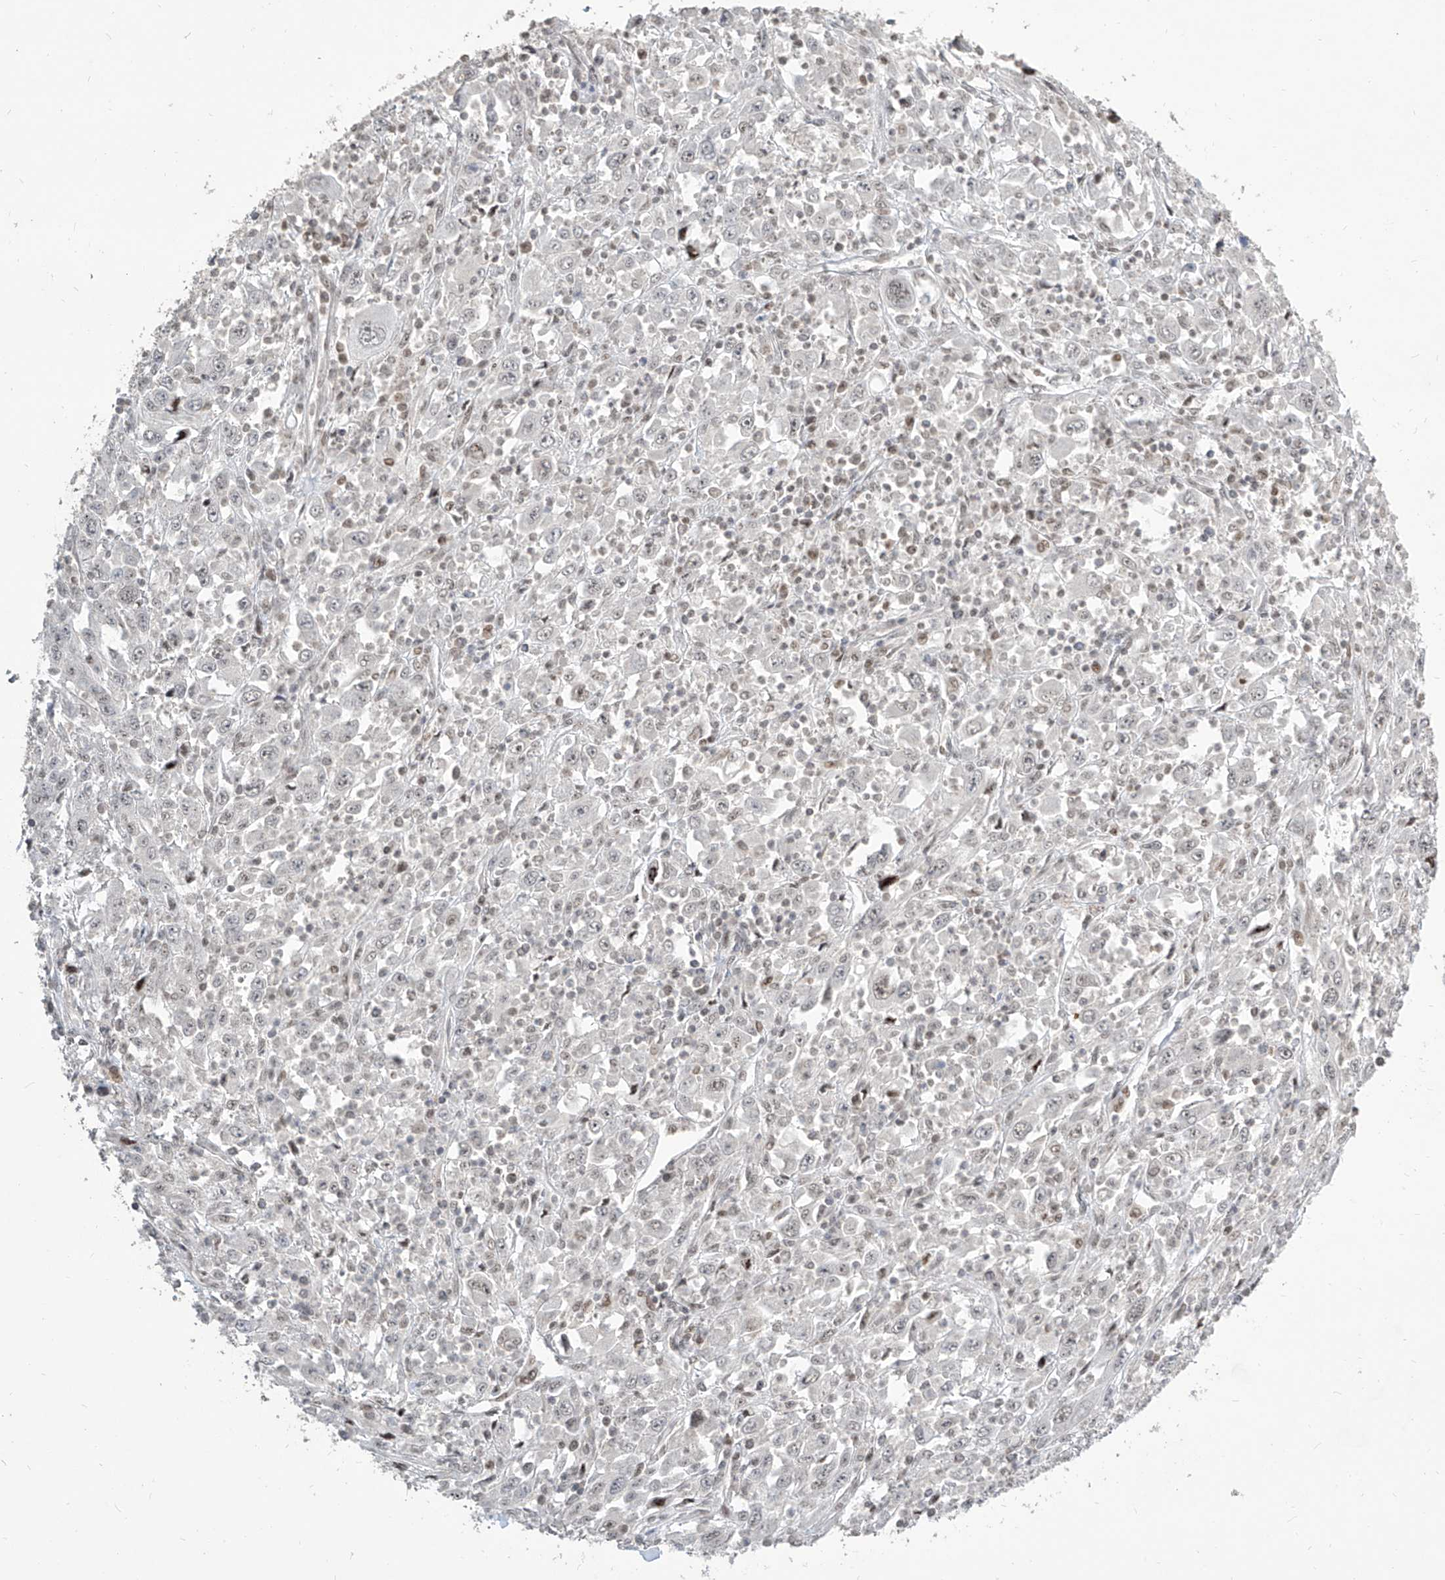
{"staining": {"intensity": "weak", "quantity": "<25%", "location": "nuclear"}, "tissue": "melanoma", "cell_type": "Tumor cells", "image_type": "cancer", "snomed": [{"axis": "morphology", "description": "Malignant melanoma, Metastatic site"}, {"axis": "topography", "description": "Skin"}], "caption": "High magnification brightfield microscopy of malignant melanoma (metastatic site) stained with DAB (3,3'-diaminobenzidine) (brown) and counterstained with hematoxylin (blue): tumor cells show no significant positivity. The staining is performed using DAB (3,3'-diaminobenzidine) brown chromogen with nuclei counter-stained in using hematoxylin.", "gene": "IRF2", "patient": {"sex": "female", "age": 56}}